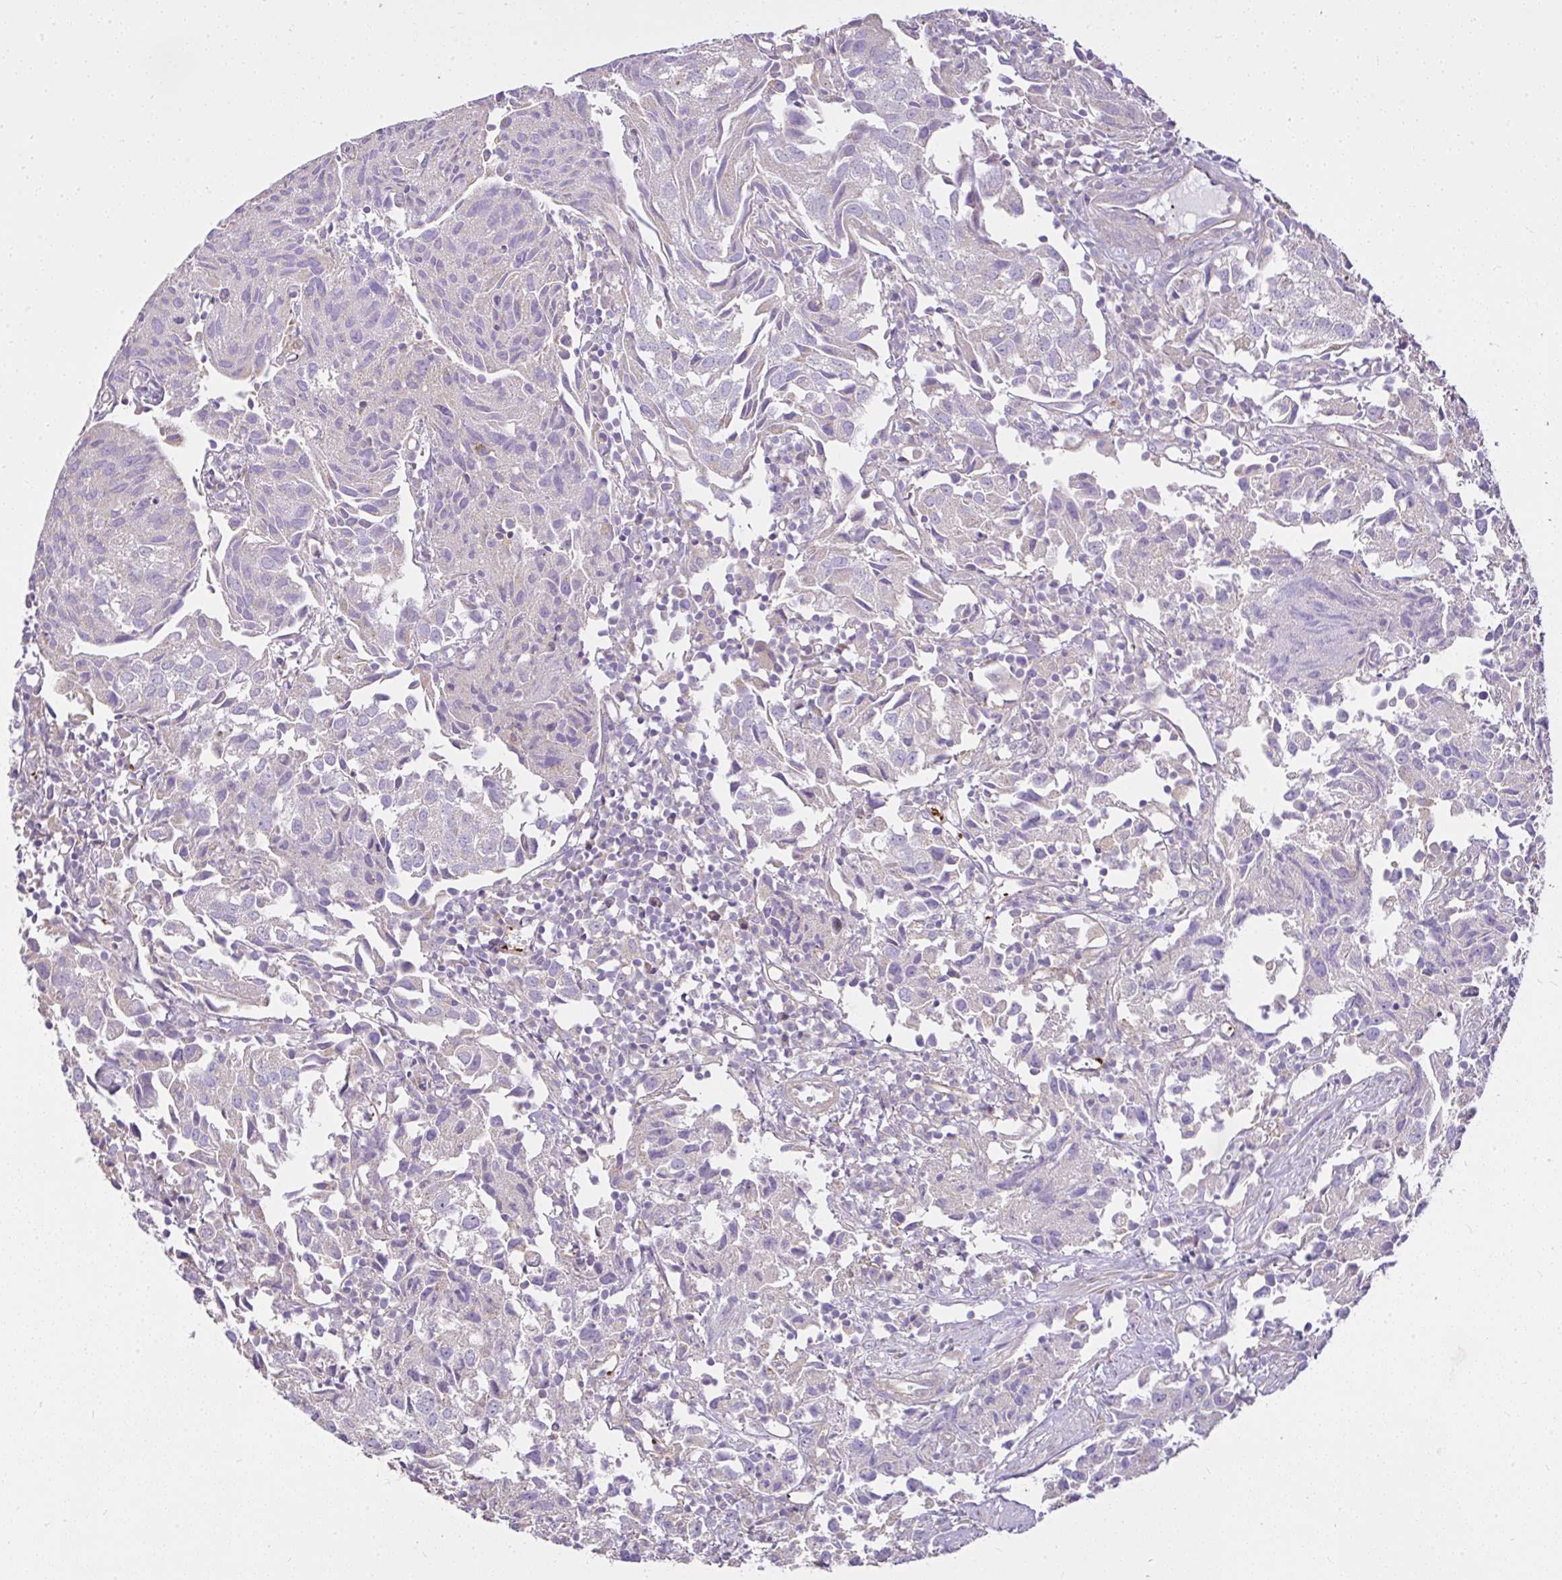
{"staining": {"intensity": "negative", "quantity": "none", "location": "none"}, "tissue": "urothelial cancer", "cell_type": "Tumor cells", "image_type": "cancer", "snomed": [{"axis": "morphology", "description": "Urothelial carcinoma, High grade"}, {"axis": "topography", "description": "Urinary bladder"}], "caption": "This is a histopathology image of IHC staining of urothelial carcinoma (high-grade), which shows no staining in tumor cells.", "gene": "CCDC142", "patient": {"sex": "female", "age": 75}}